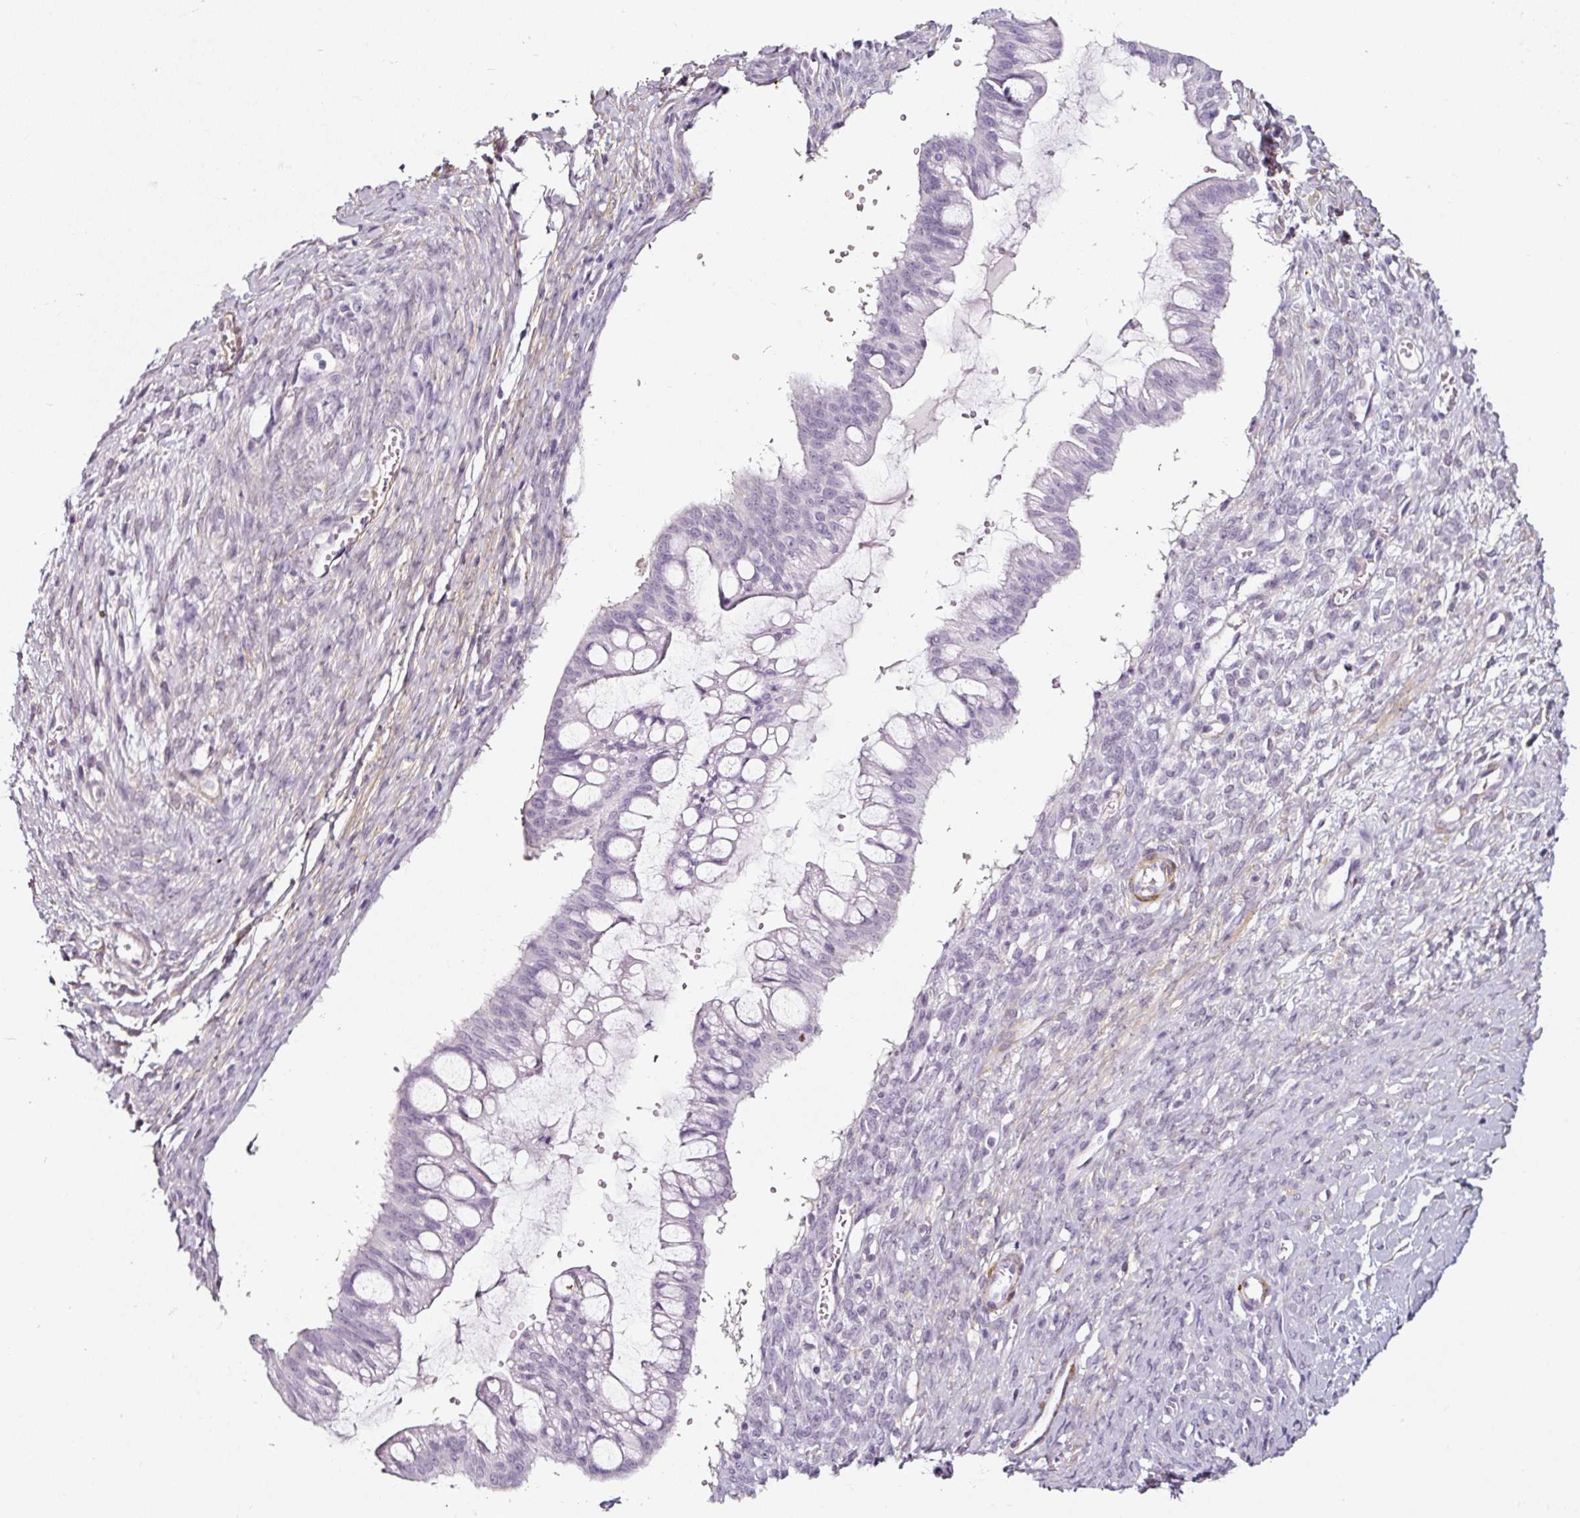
{"staining": {"intensity": "negative", "quantity": "none", "location": "none"}, "tissue": "ovarian cancer", "cell_type": "Tumor cells", "image_type": "cancer", "snomed": [{"axis": "morphology", "description": "Cystadenocarcinoma, mucinous, NOS"}, {"axis": "topography", "description": "Ovary"}], "caption": "An image of human mucinous cystadenocarcinoma (ovarian) is negative for staining in tumor cells.", "gene": "CAP2", "patient": {"sex": "female", "age": 73}}